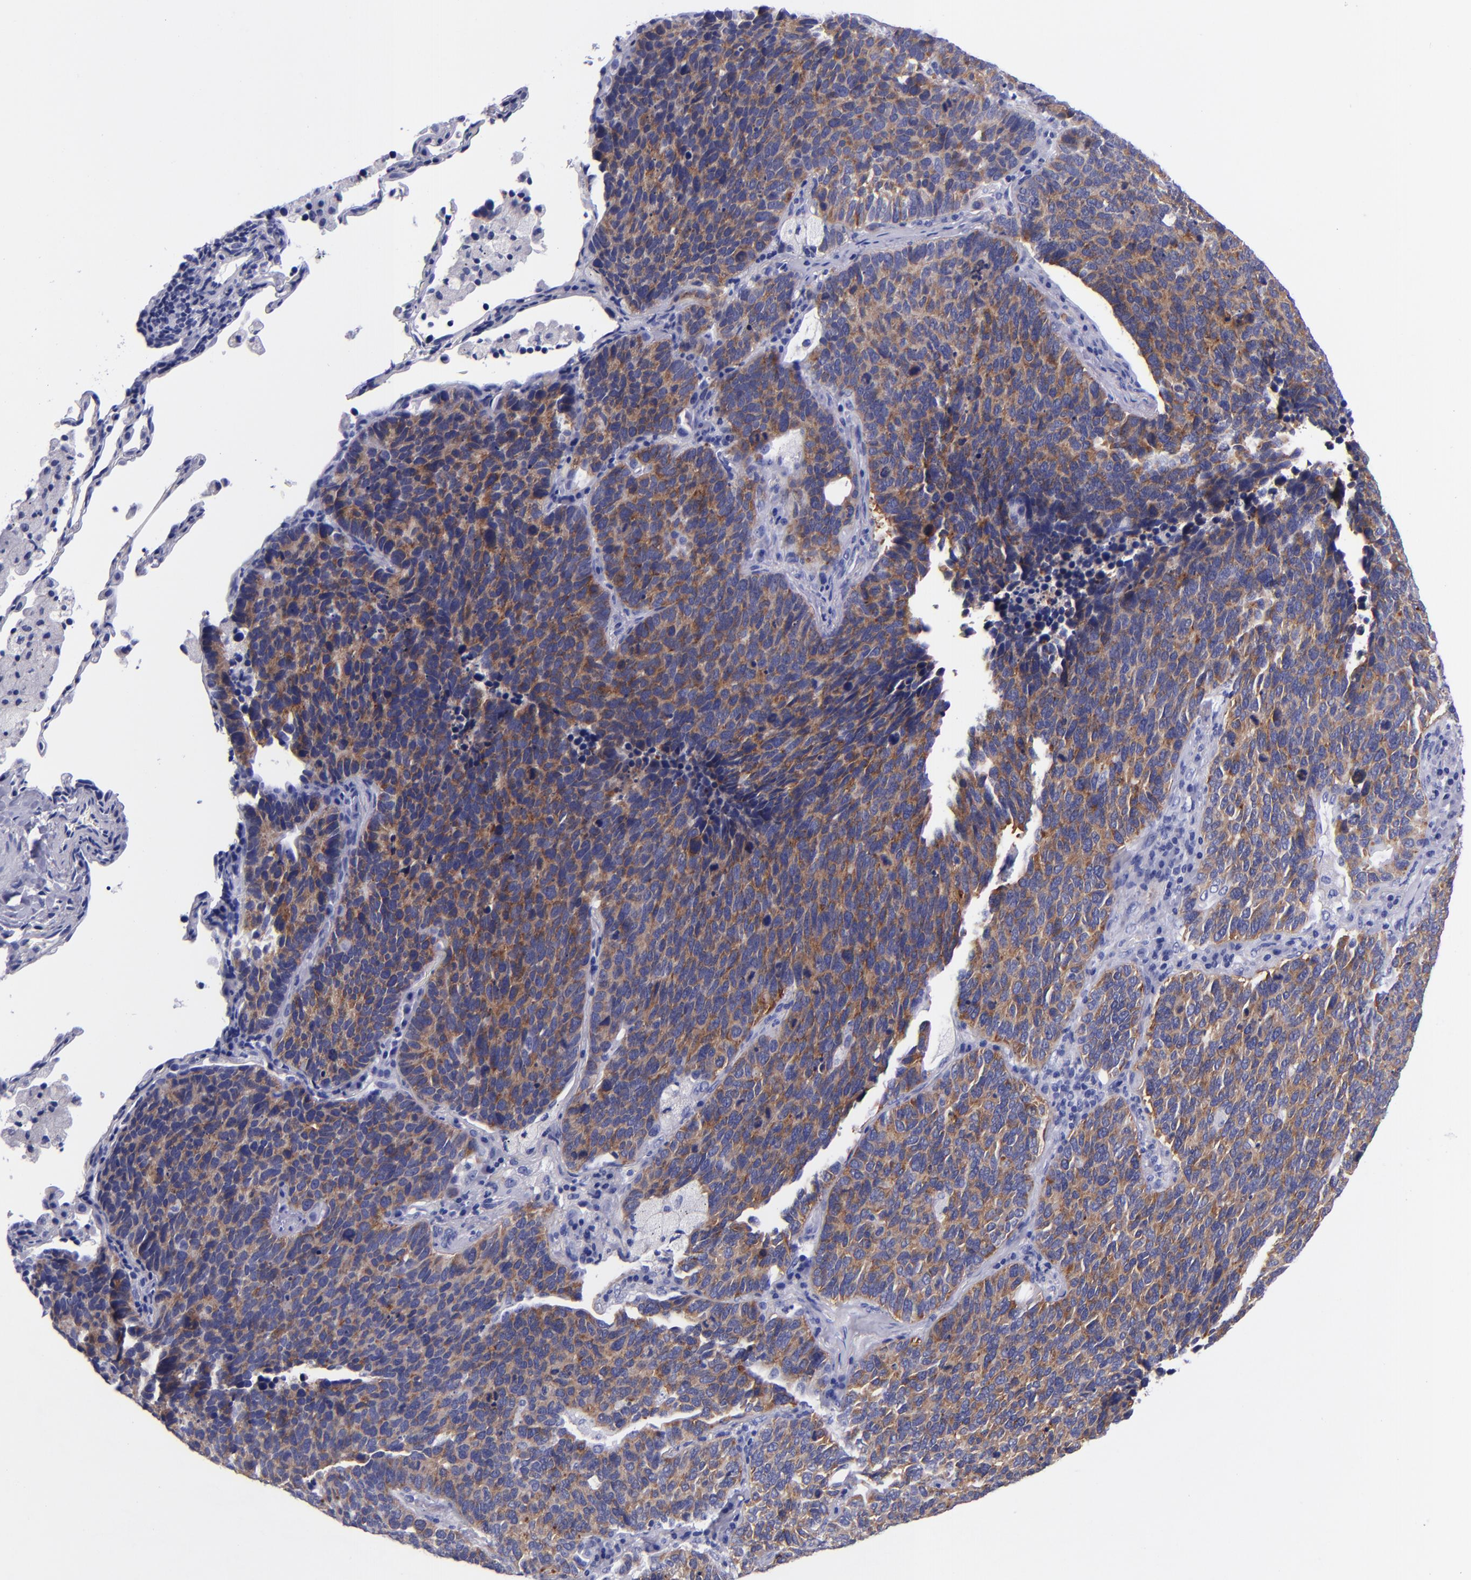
{"staining": {"intensity": "strong", "quantity": ">75%", "location": "cytoplasmic/membranous"}, "tissue": "lung cancer", "cell_type": "Tumor cells", "image_type": "cancer", "snomed": [{"axis": "morphology", "description": "Neoplasm, malignant, NOS"}, {"axis": "topography", "description": "Lung"}], "caption": "Protein expression by IHC displays strong cytoplasmic/membranous expression in approximately >75% of tumor cells in neoplasm (malignant) (lung).", "gene": "SV2A", "patient": {"sex": "female", "age": 75}}